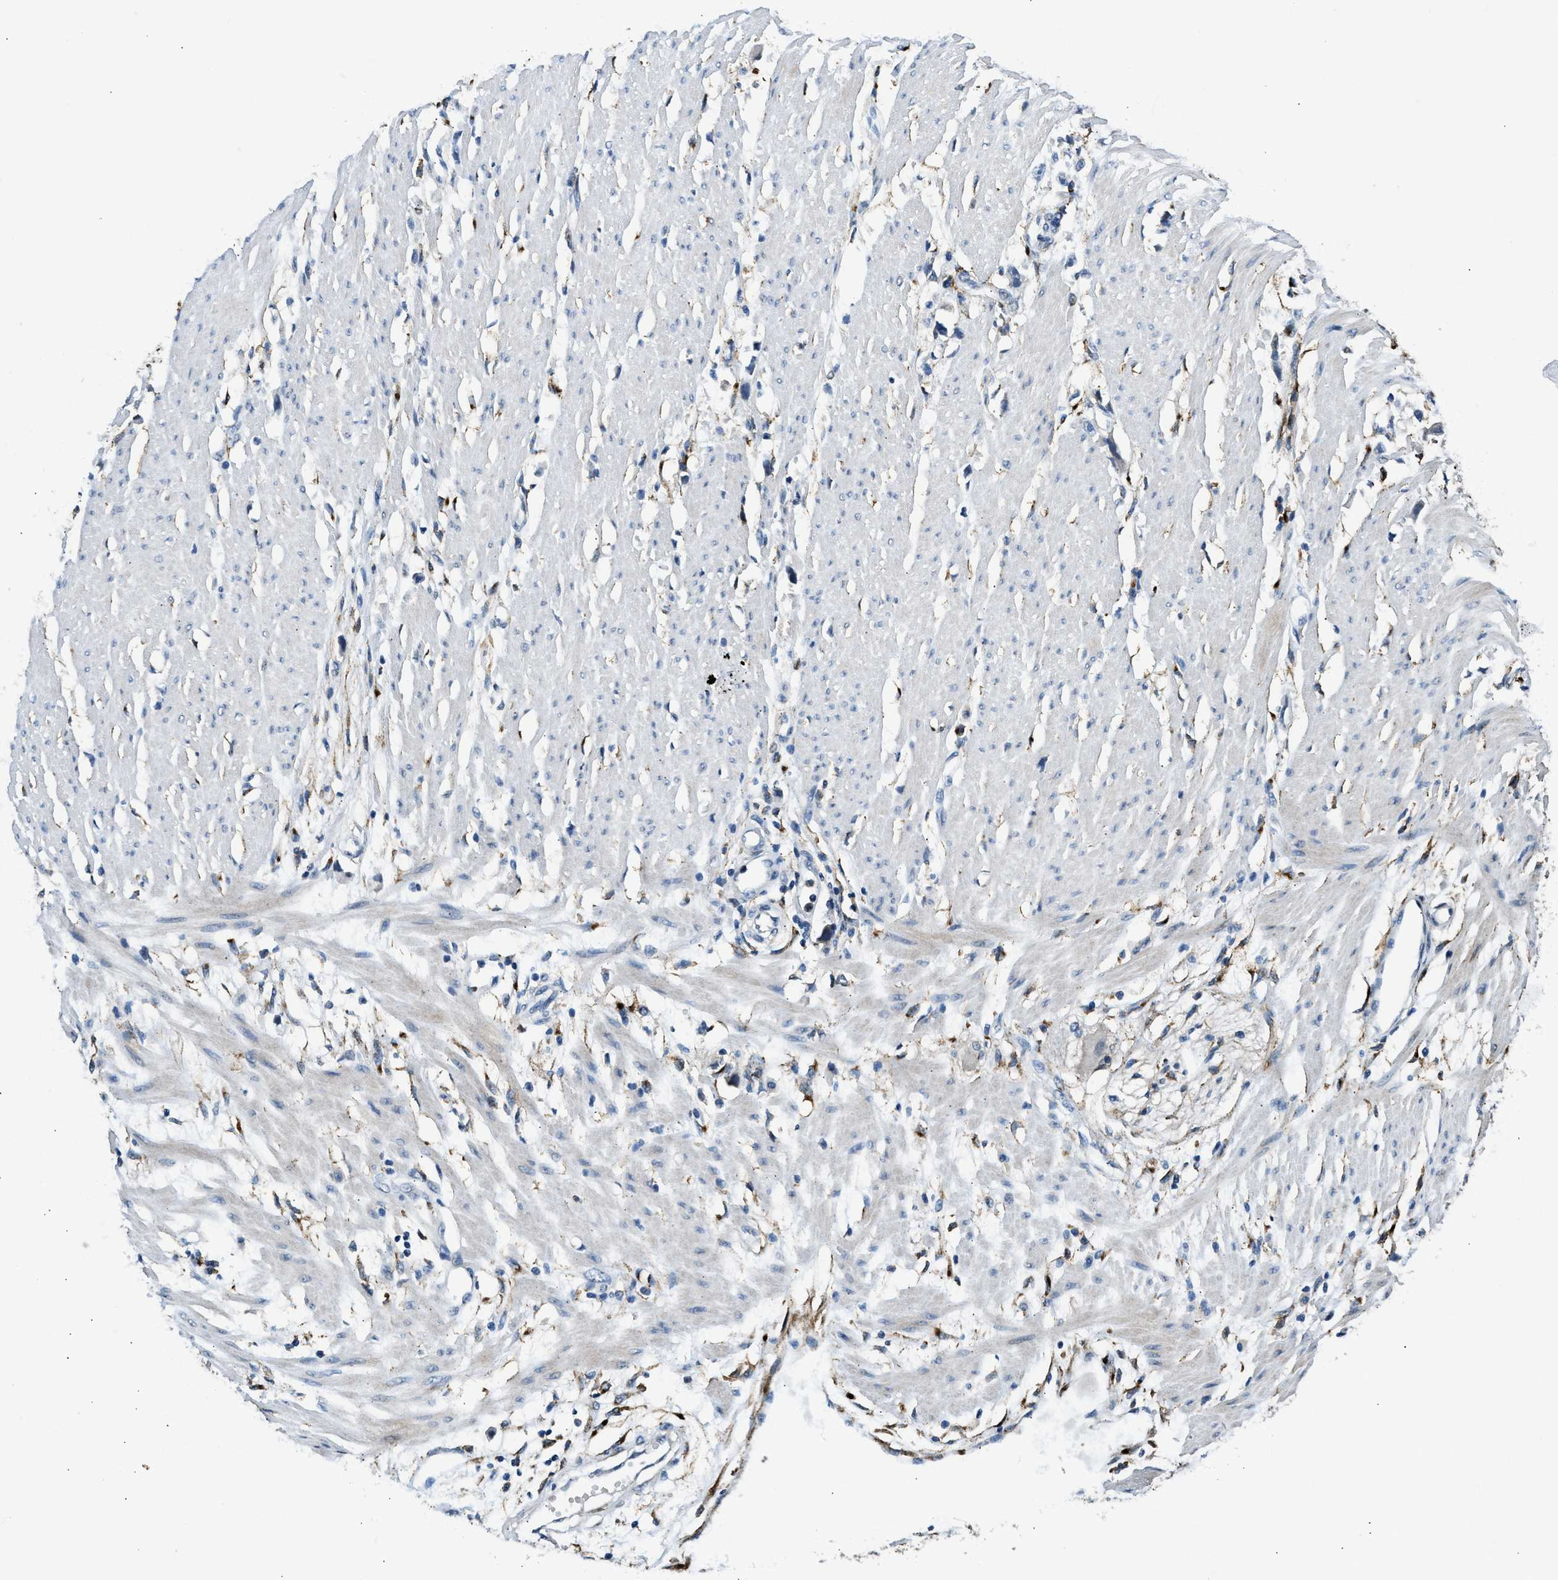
{"staining": {"intensity": "negative", "quantity": "none", "location": "none"}, "tissue": "stomach cancer", "cell_type": "Tumor cells", "image_type": "cancer", "snomed": [{"axis": "morphology", "description": "Adenocarcinoma, NOS"}, {"axis": "topography", "description": "Stomach"}], "caption": "Histopathology image shows no significant protein expression in tumor cells of stomach adenocarcinoma.", "gene": "LRP1", "patient": {"sex": "female", "age": 59}}